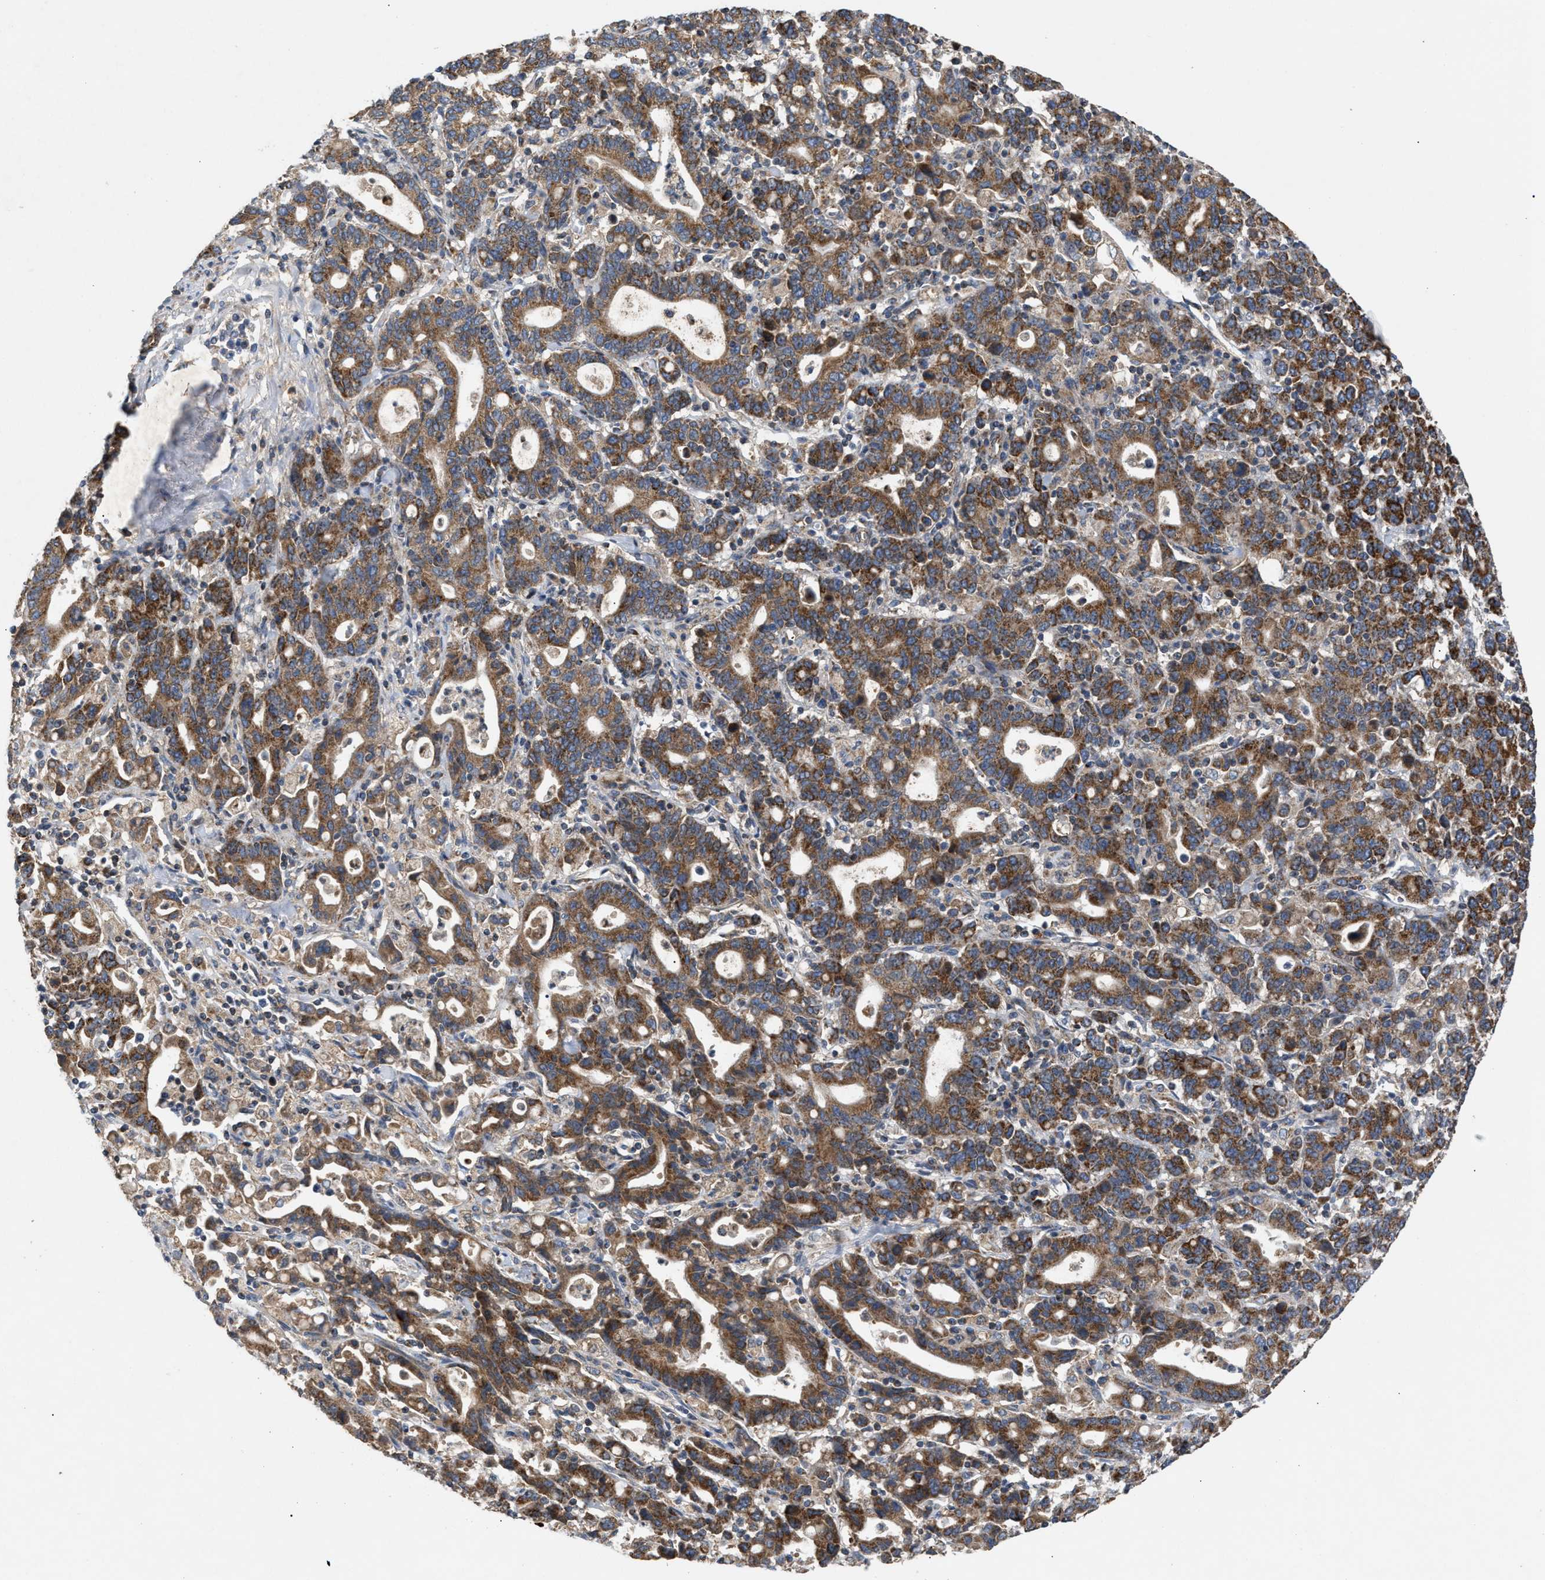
{"staining": {"intensity": "strong", "quantity": ">75%", "location": "cytoplasmic/membranous"}, "tissue": "stomach cancer", "cell_type": "Tumor cells", "image_type": "cancer", "snomed": [{"axis": "morphology", "description": "Adenocarcinoma, NOS"}, {"axis": "topography", "description": "Stomach, upper"}], "caption": "A brown stain shows strong cytoplasmic/membranous expression of a protein in human stomach cancer tumor cells.", "gene": "TACO1", "patient": {"sex": "male", "age": 69}}